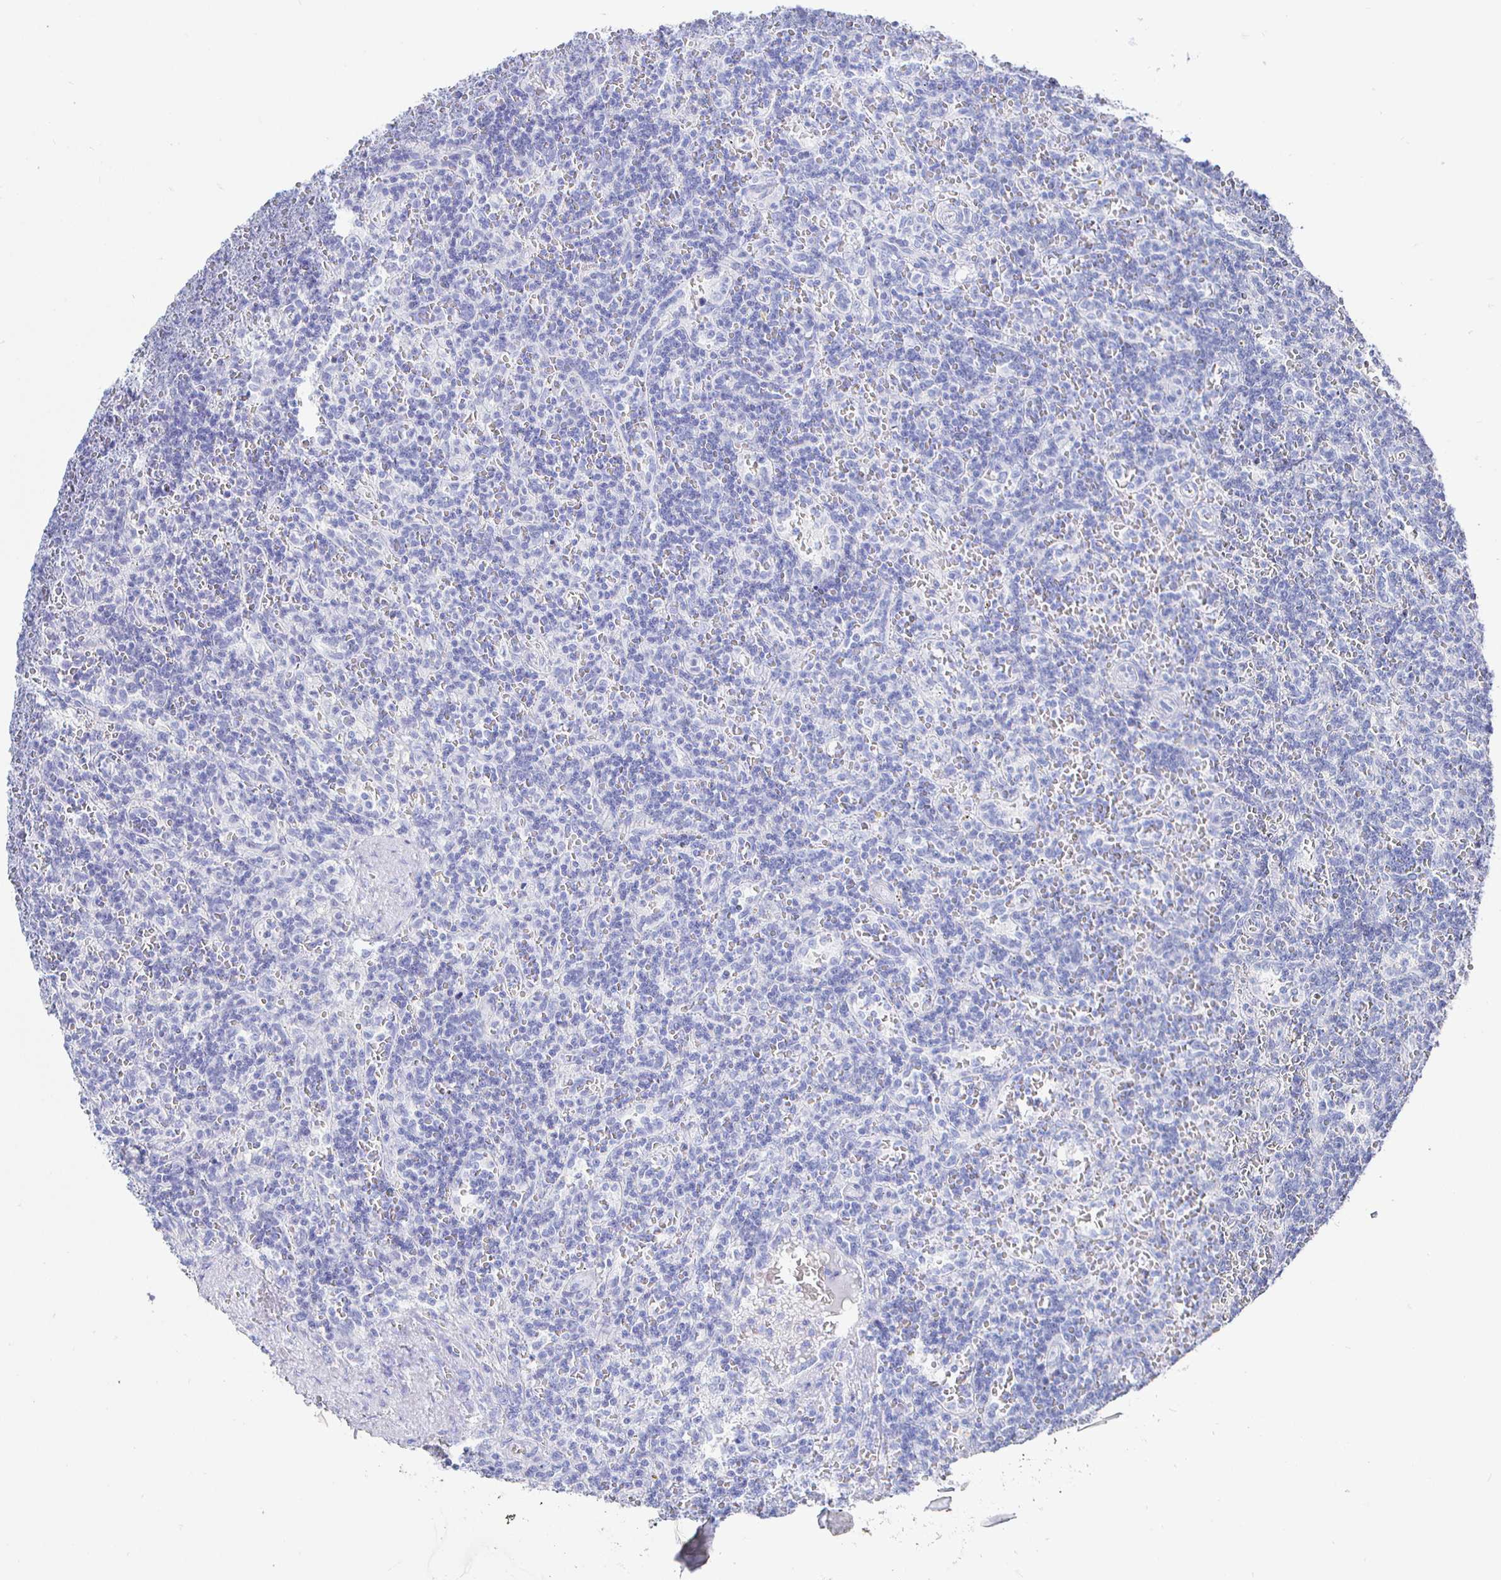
{"staining": {"intensity": "negative", "quantity": "none", "location": "none"}, "tissue": "lymphoma", "cell_type": "Tumor cells", "image_type": "cancer", "snomed": [{"axis": "morphology", "description": "Malignant lymphoma, non-Hodgkin's type, Low grade"}, {"axis": "topography", "description": "Spleen"}], "caption": "Immunohistochemistry (IHC) micrograph of lymphoma stained for a protein (brown), which displays no positivity in tumor cells.", "gene": "CLCA1", "patient": {"sex": "male", "age": 73}}